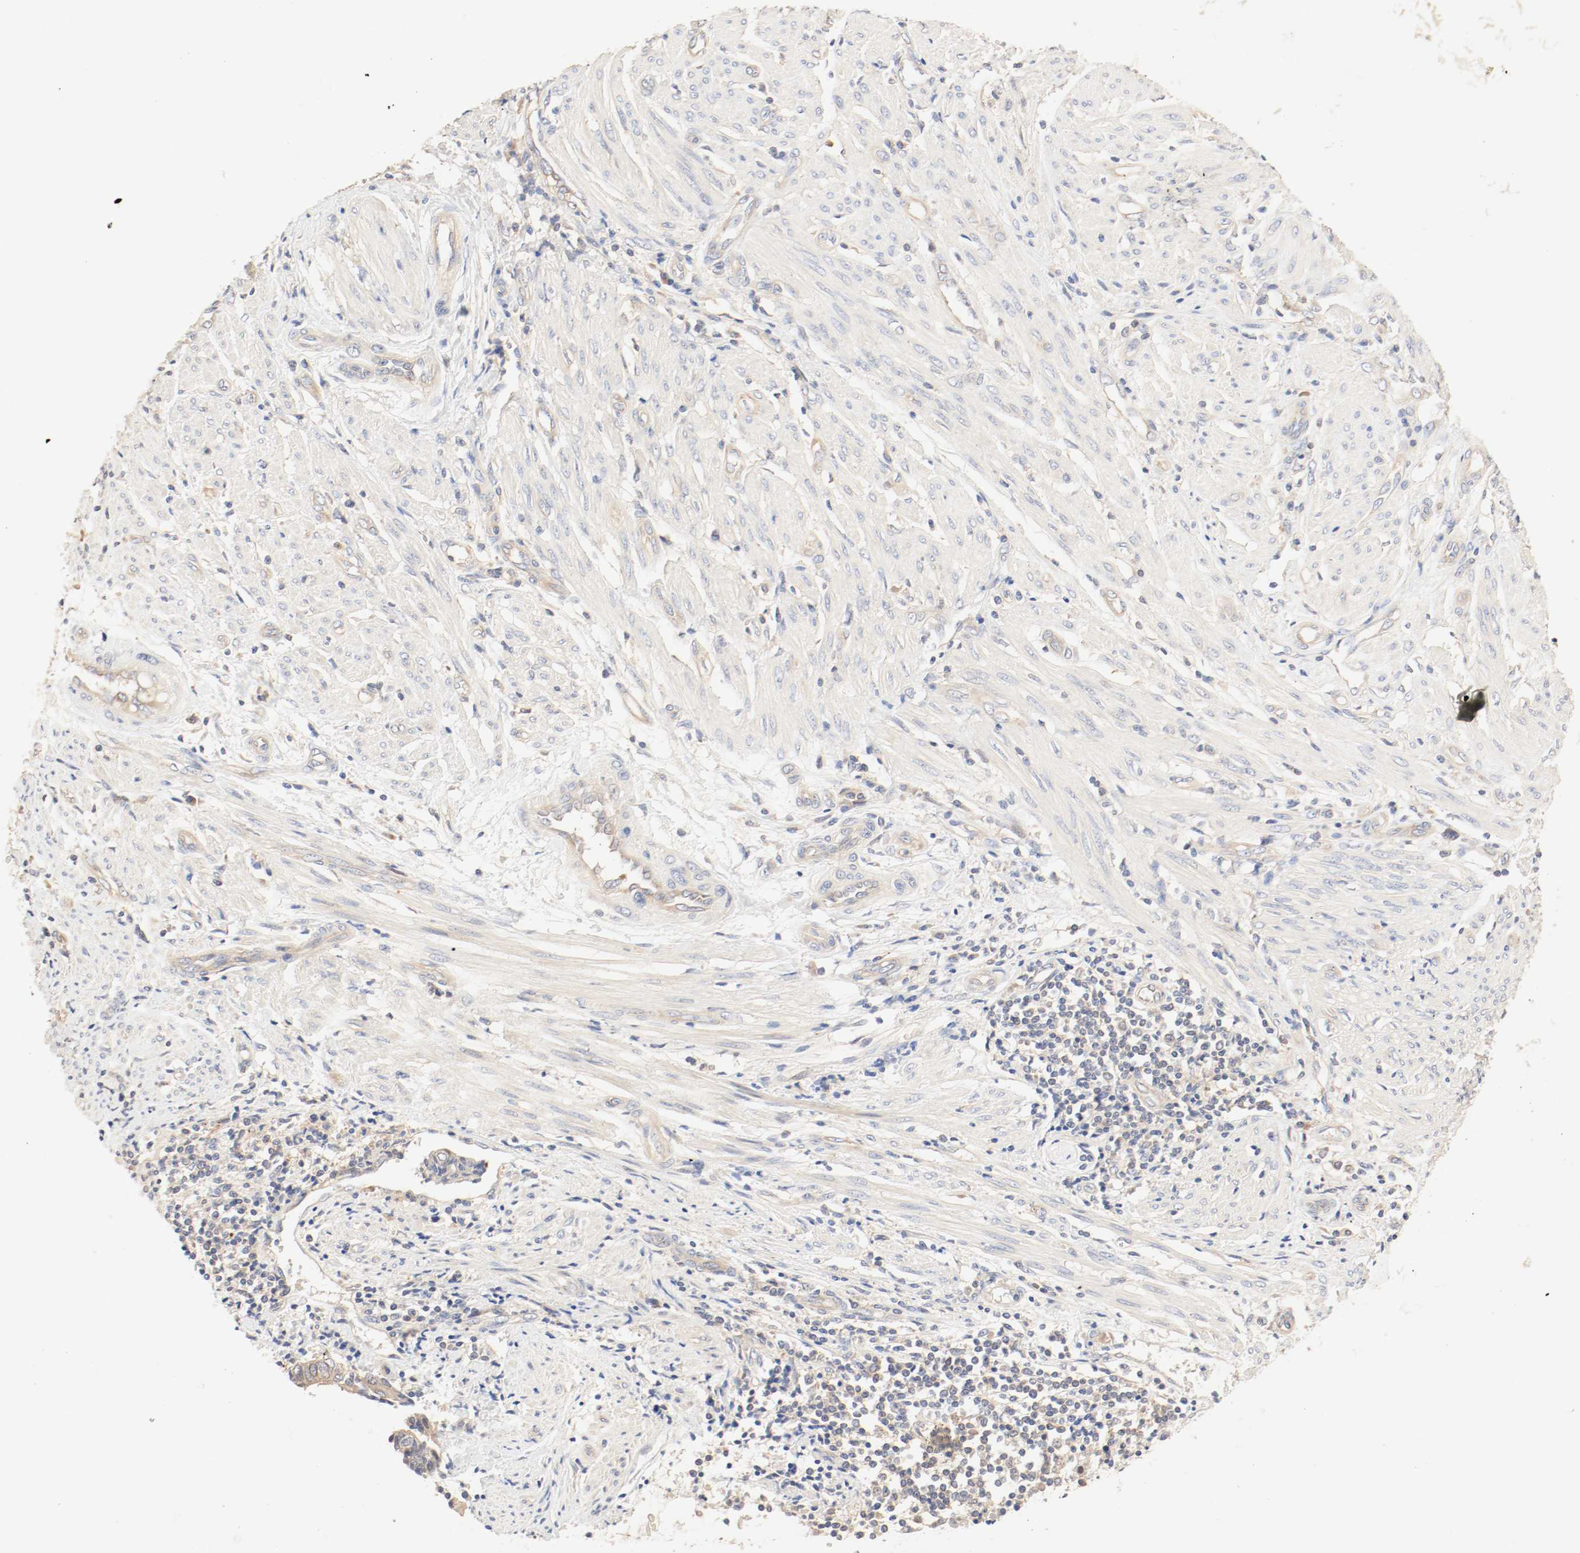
{"staining": {"intensity": "weak", "quantity": ">75%", "location": "cytoplasmic/membranous"}, "tissue": "endometrial cancer", "cell_type": "Tumor cells", "image_type": "cancer", "snomed": [{"axis": "morphology", "description": "Adenocarcinoma, NOS"}, {"axis": "topography", "description": "Uterus"}, {"axis": "topography", "description": "Endometrium"}], "caption": "There is low levels of weak cytoplasmic/membranous expression in tumor cells of endometrial adenocarcinoma, as demonstrated by immunohistochemical staining (brown color).", "gene": "GIT1", "patient": {"sex": "female", "age": 70}}